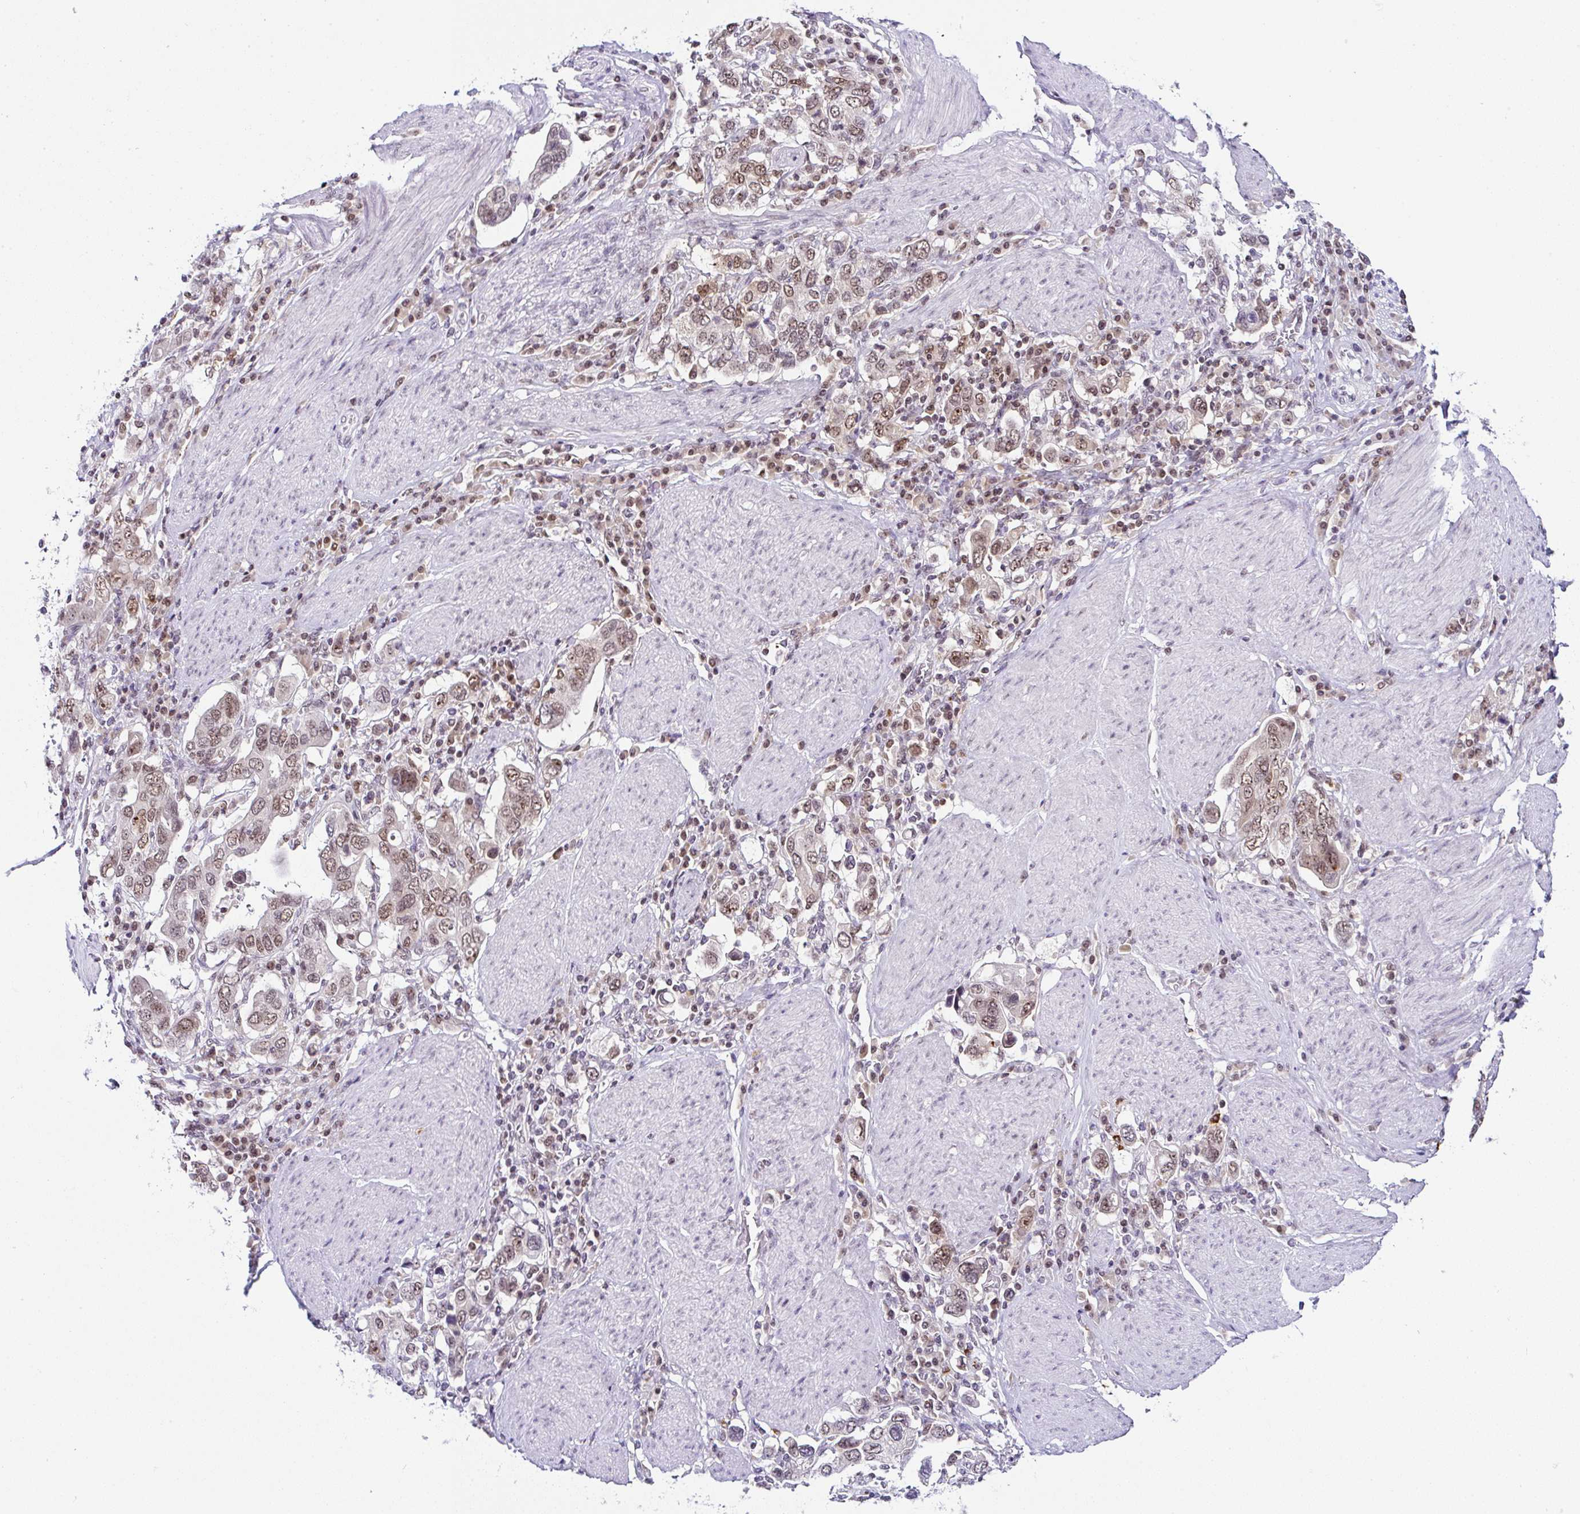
{"staining": {"intensity": "moderate", "quantity": ">75%", "location": "nuclear"}, "tissue": "stomach cancer", "cell_type": "Tumor cells", "image_type": "cancer", "snomed": [{"axis": "morphology", "description": "Adenocarcinoma, NOS"}, {"axis": "topography", "description": "Stomach, upper"}], "caption": "Protein expression analysis of human adenocarcinoma (stomach) reveals moderate nuclear expression in about >75% of tumor cells.", "gene": "PTPN2", "patient": {"sex": "male", "age": 62}}